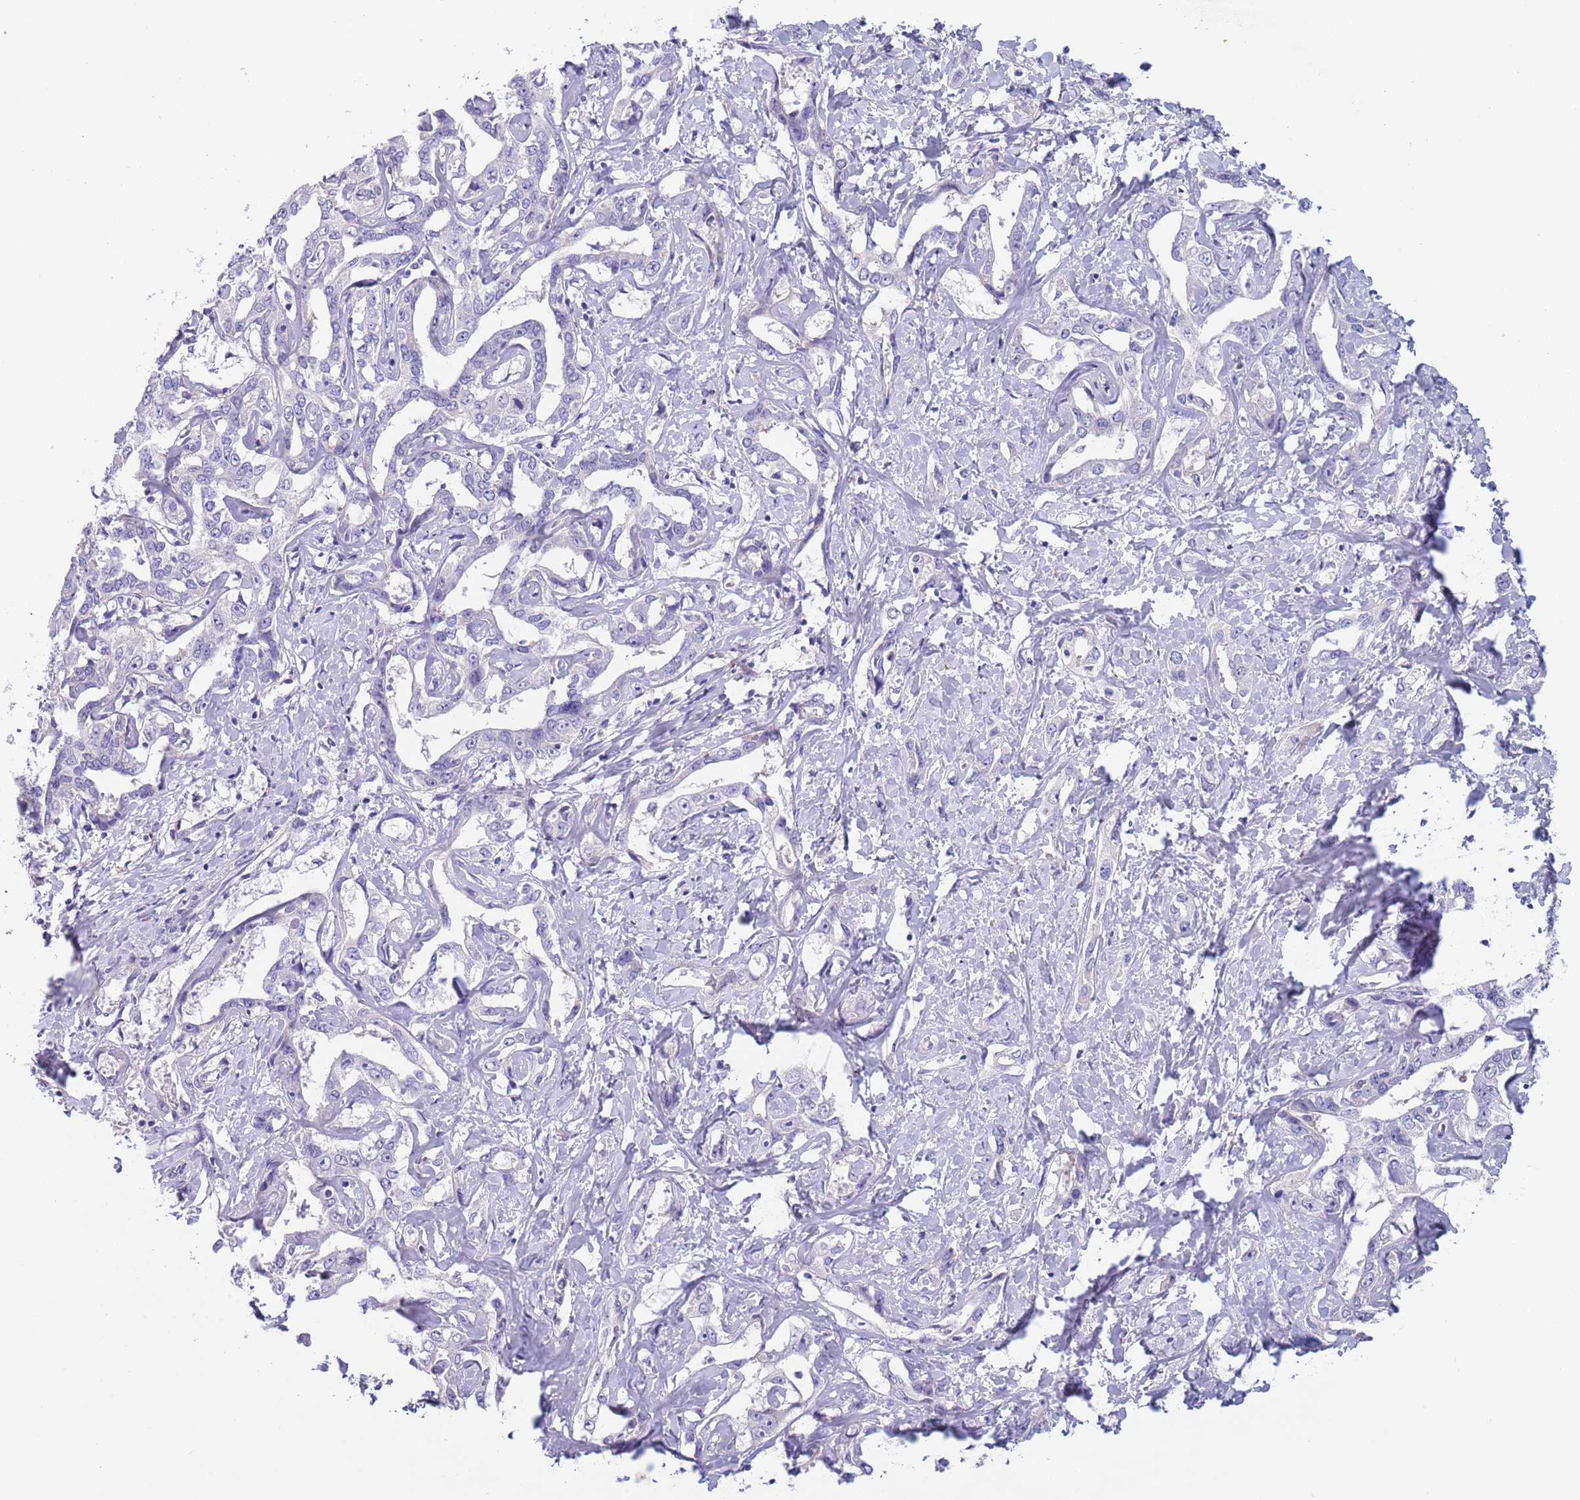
{"staining": {"intensity": "negative", "quantity": "none", "location": "none"}, "tissue": "liver cancer", "cell_type": "Tumor cells", "image_type": "cancer", "snomed": [{"axis": "morphology", "description": "Cholangiocarcinoma"}, {"axis": "topography", "description": "Liver"}], "caption": "Protein analysis of cholangiocarcinoma (liver) shows no significant staining in tumor cells.", "gene": "MAN1C1", "patient": {"sex": "male", "age": 59}}